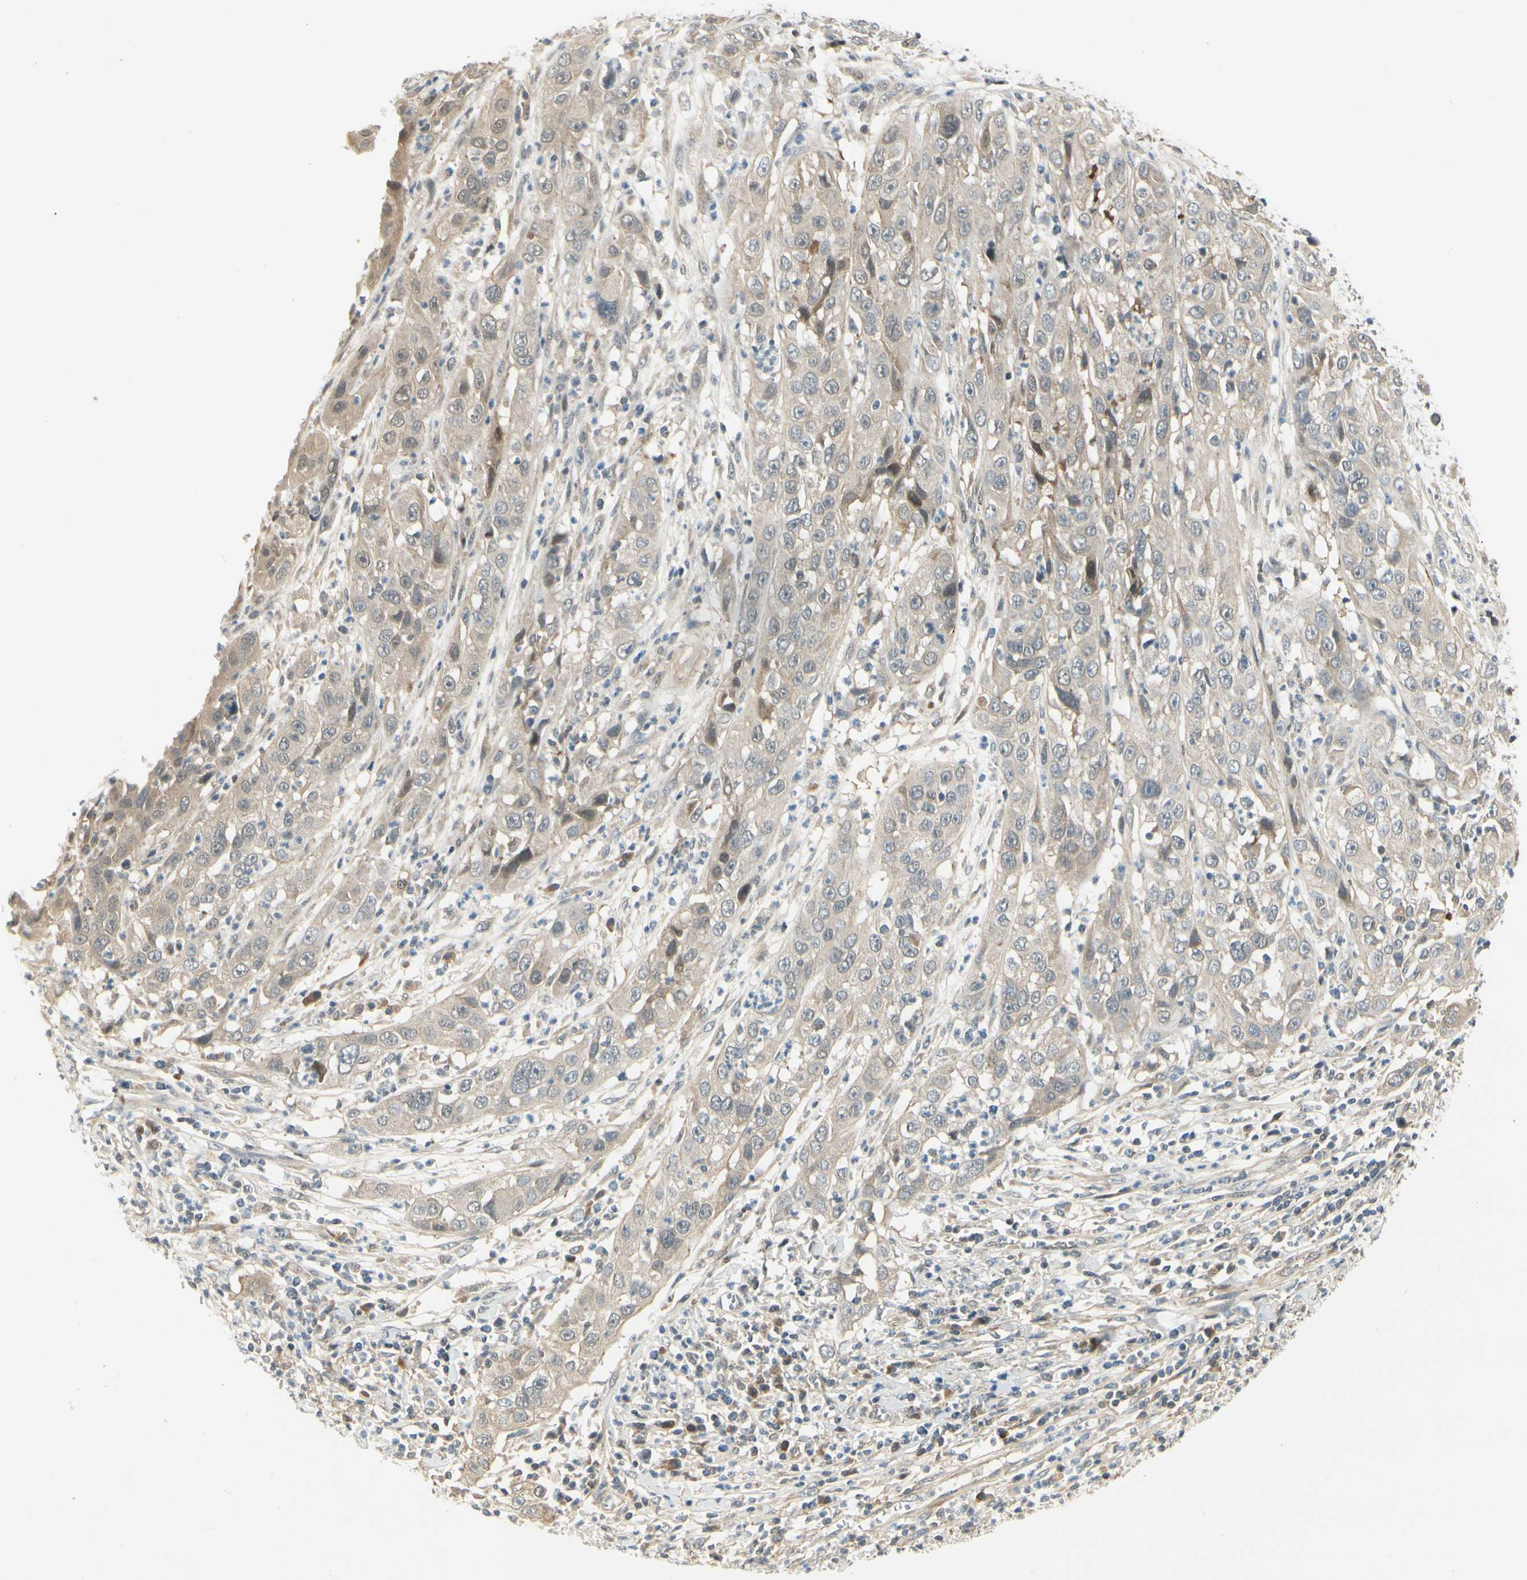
{"staining": {"intensity": "weak", "quantity": "<25%", "location": "cytoplasmic/membranous"}, "tissue": "cervical cancer", "cell_type": "Tumor cells", "image_type": "cancer", "snomed": [{"axis": "morphology", "description": "Squamous cell carcinoma, NOS"}, {"axis": "topography", "description": "Cervix"}], "caption": "Micrograph shows no protein staining in tumor cells of cervical cancer (squamous cell carcinoma) tissue.", "gene": "EPHB3", "patient": {"sex": "female", "age": 32}}